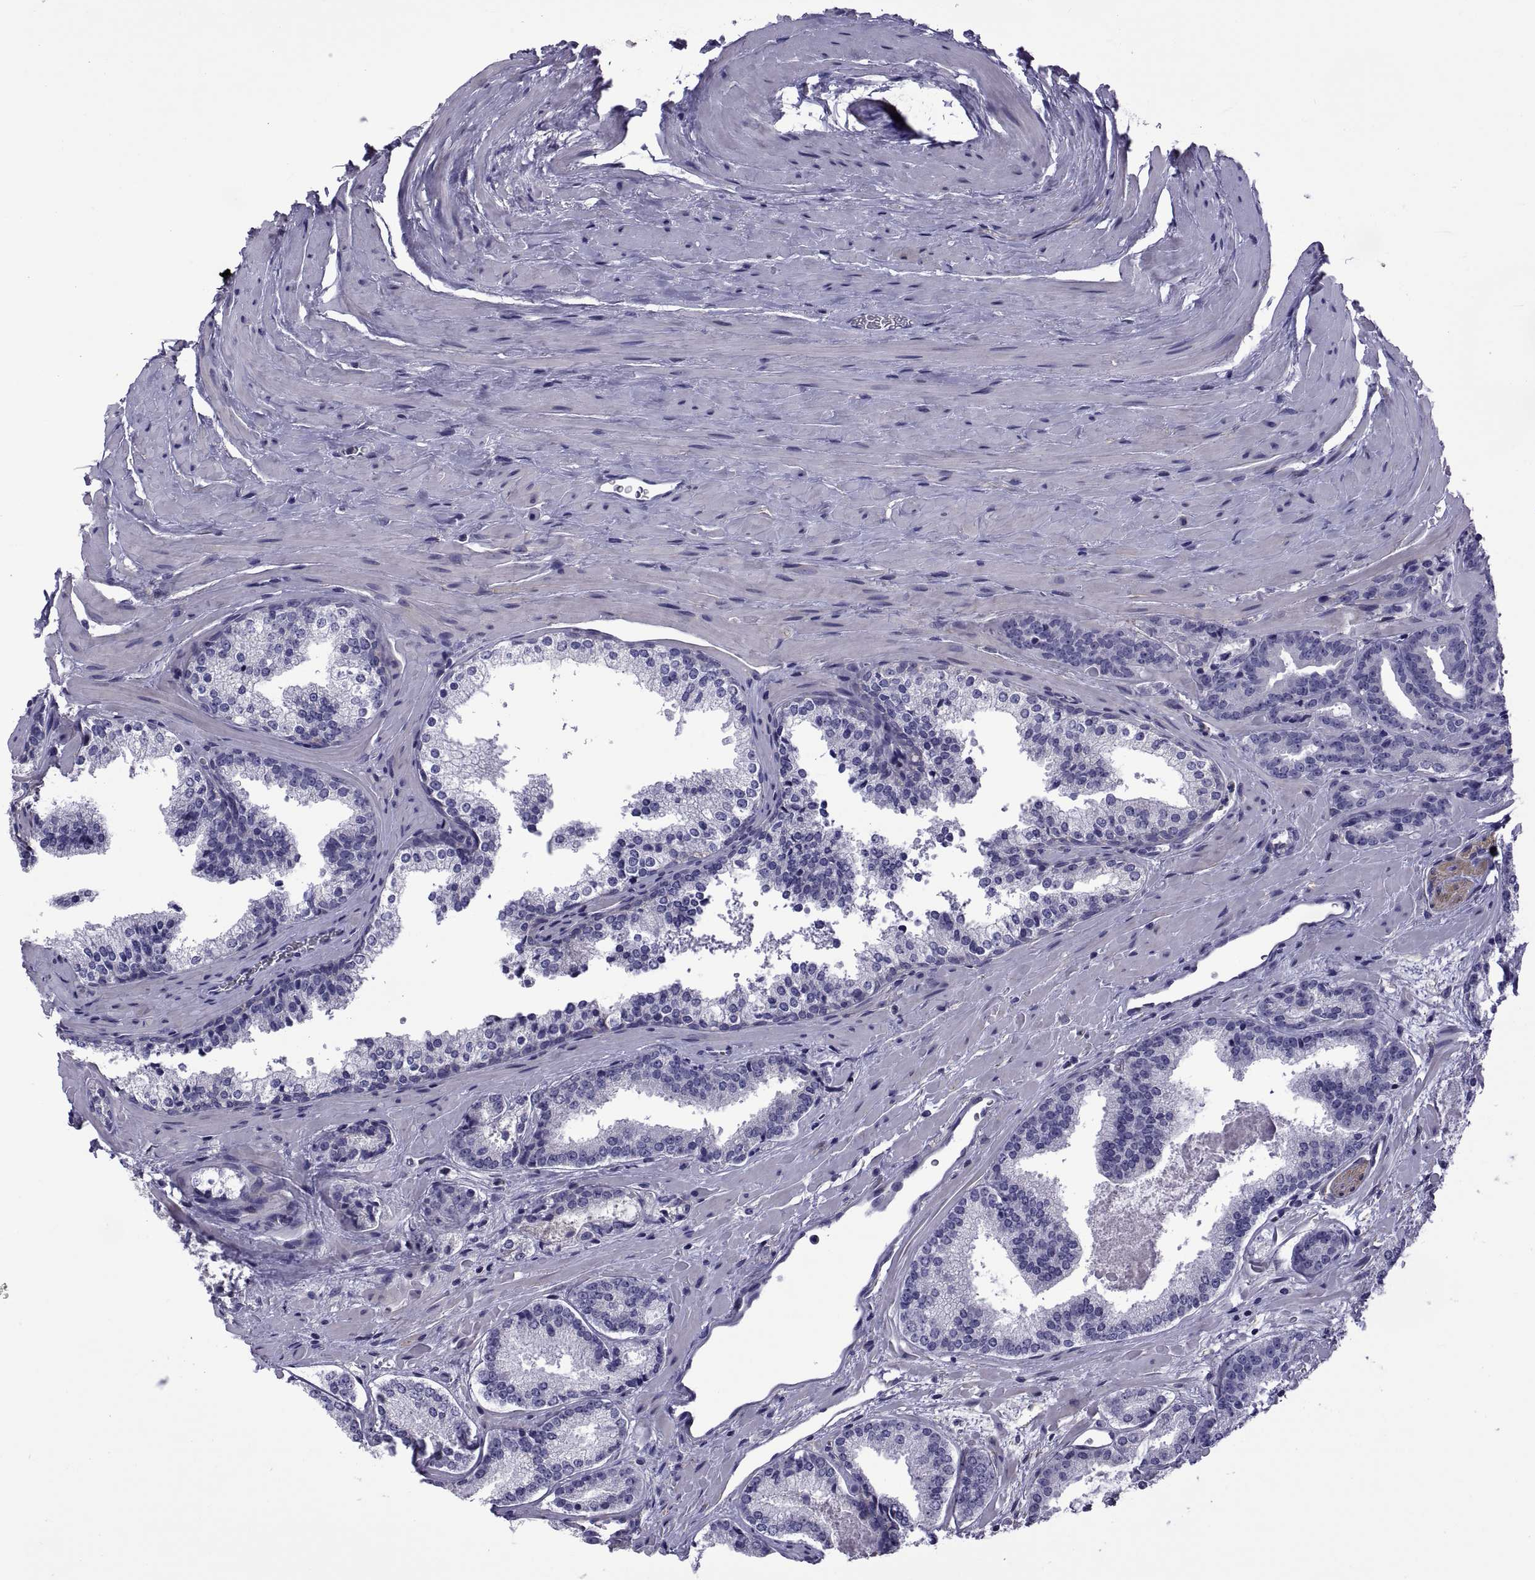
{"staining": {"intensity": "negative", "quantity": "none", "location": "none"}, "tissue": "prostate cancer", "cell_type": "Tumor cells", "image_type": "cancer", "snomed": [{"axis": "morphology", "description": "Adenocarcinoma, NOS"}, {"axis": "morphology", "description": "Adenocarcinoma, High grade"}, {"axis": "topography", "description": "Prostate"}], "caption": "Immunohistochemistry image of neoplastic tissue: human adenocarcinoma (high-grade) (prostate) stained with DAB (3,3'-diaminobenzidine) displays no significant protein staining in tumor cells.", "gene": "TMC3", "patient": {"sex": "male", "age": 62}}